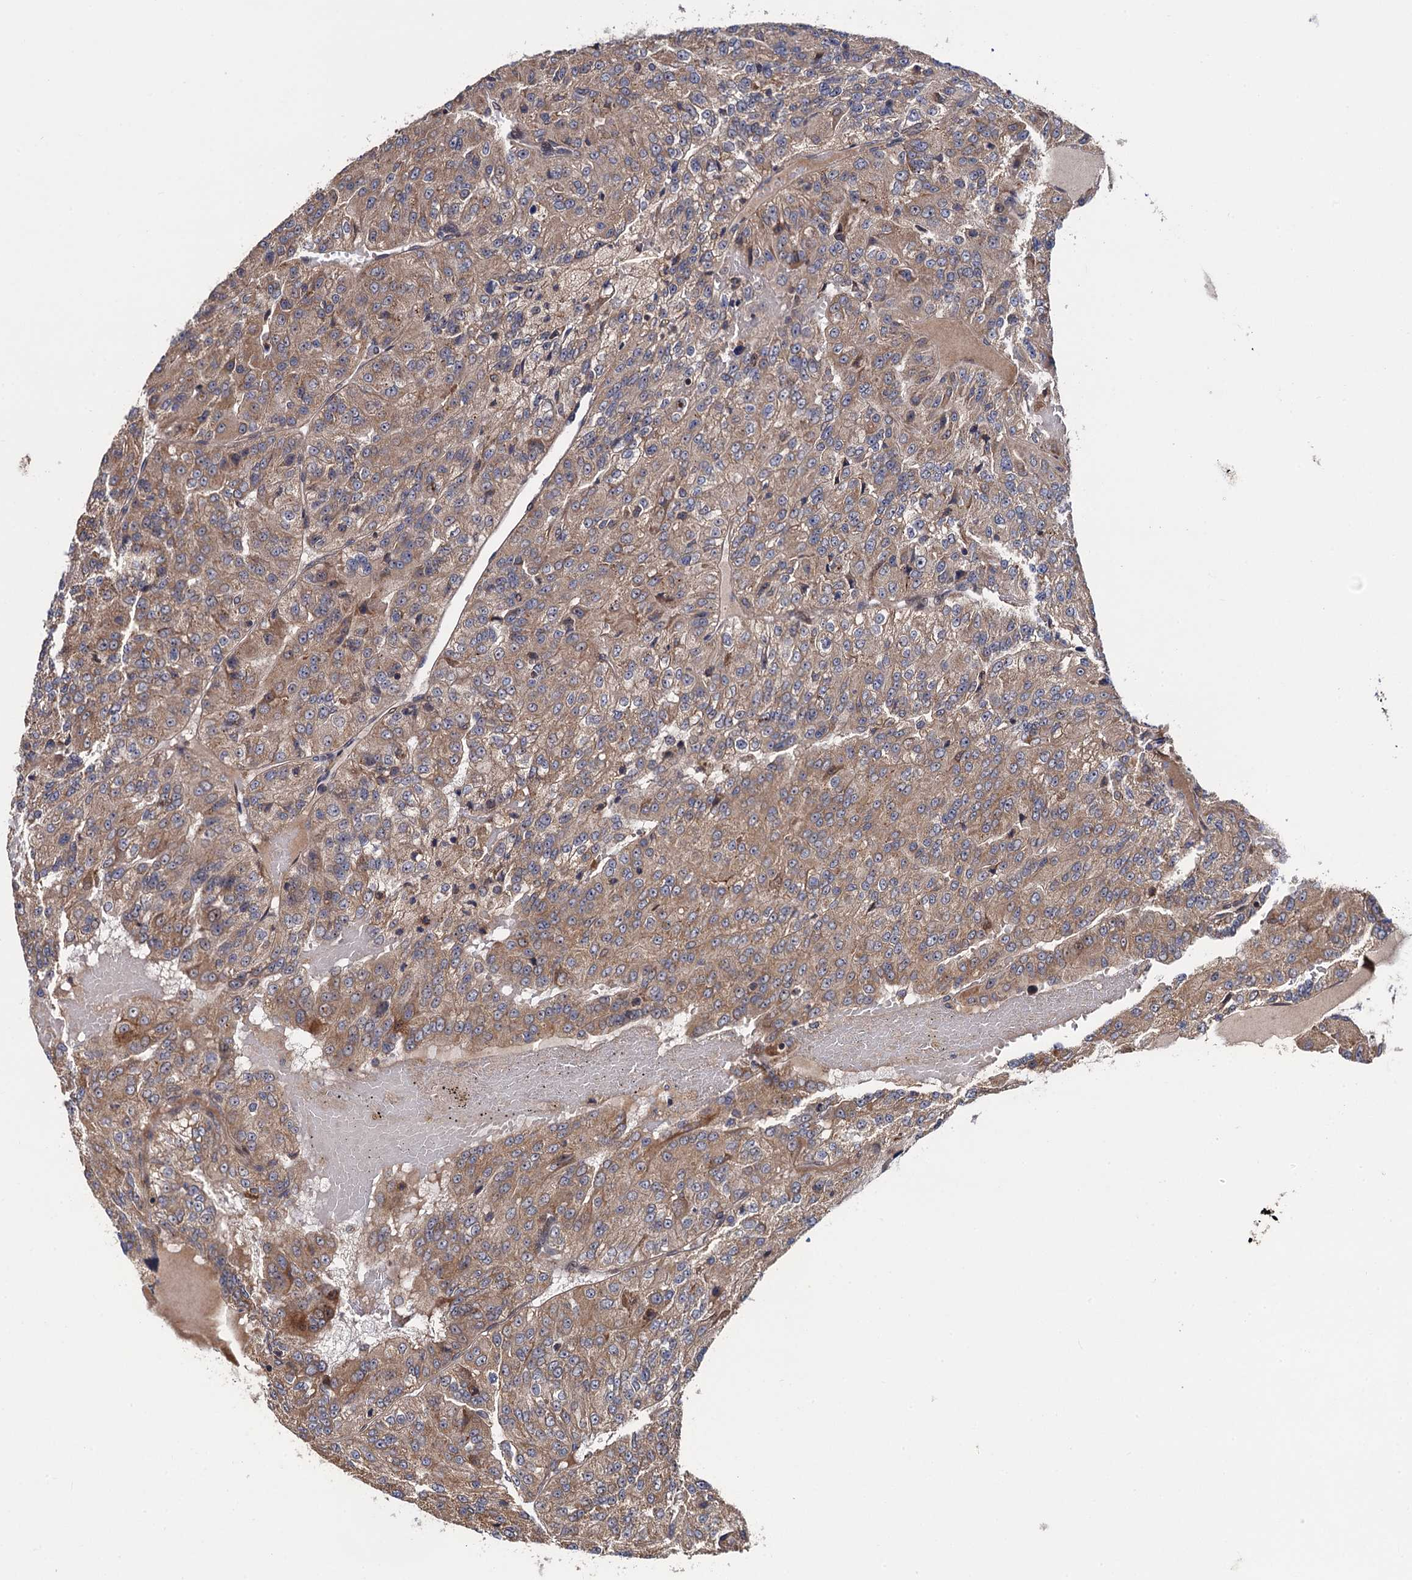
{"staining": {"intensity": "weak", "quantity": ">75%", "location": "cytoplasmic/membranous"}, "tissue": "renal cancer", "cell_type": "Tumor cells", "image_type": "cancer", "snomed": [{"axis": "morphology", "description": "Adenocarcinoma, NOS"}, {"axis": "topography", "description": "Kidney"}], "caption": "Renal adenocarcinoma stained with DAB (3,3'-diaminobenzidine) immunohistochemistry shows low levels of weak cytoplasmic/membranous expression in approximately >75% of tumor cells.", "gene": "FSIP1", "patient": {"sex": "female", "age": 63}}